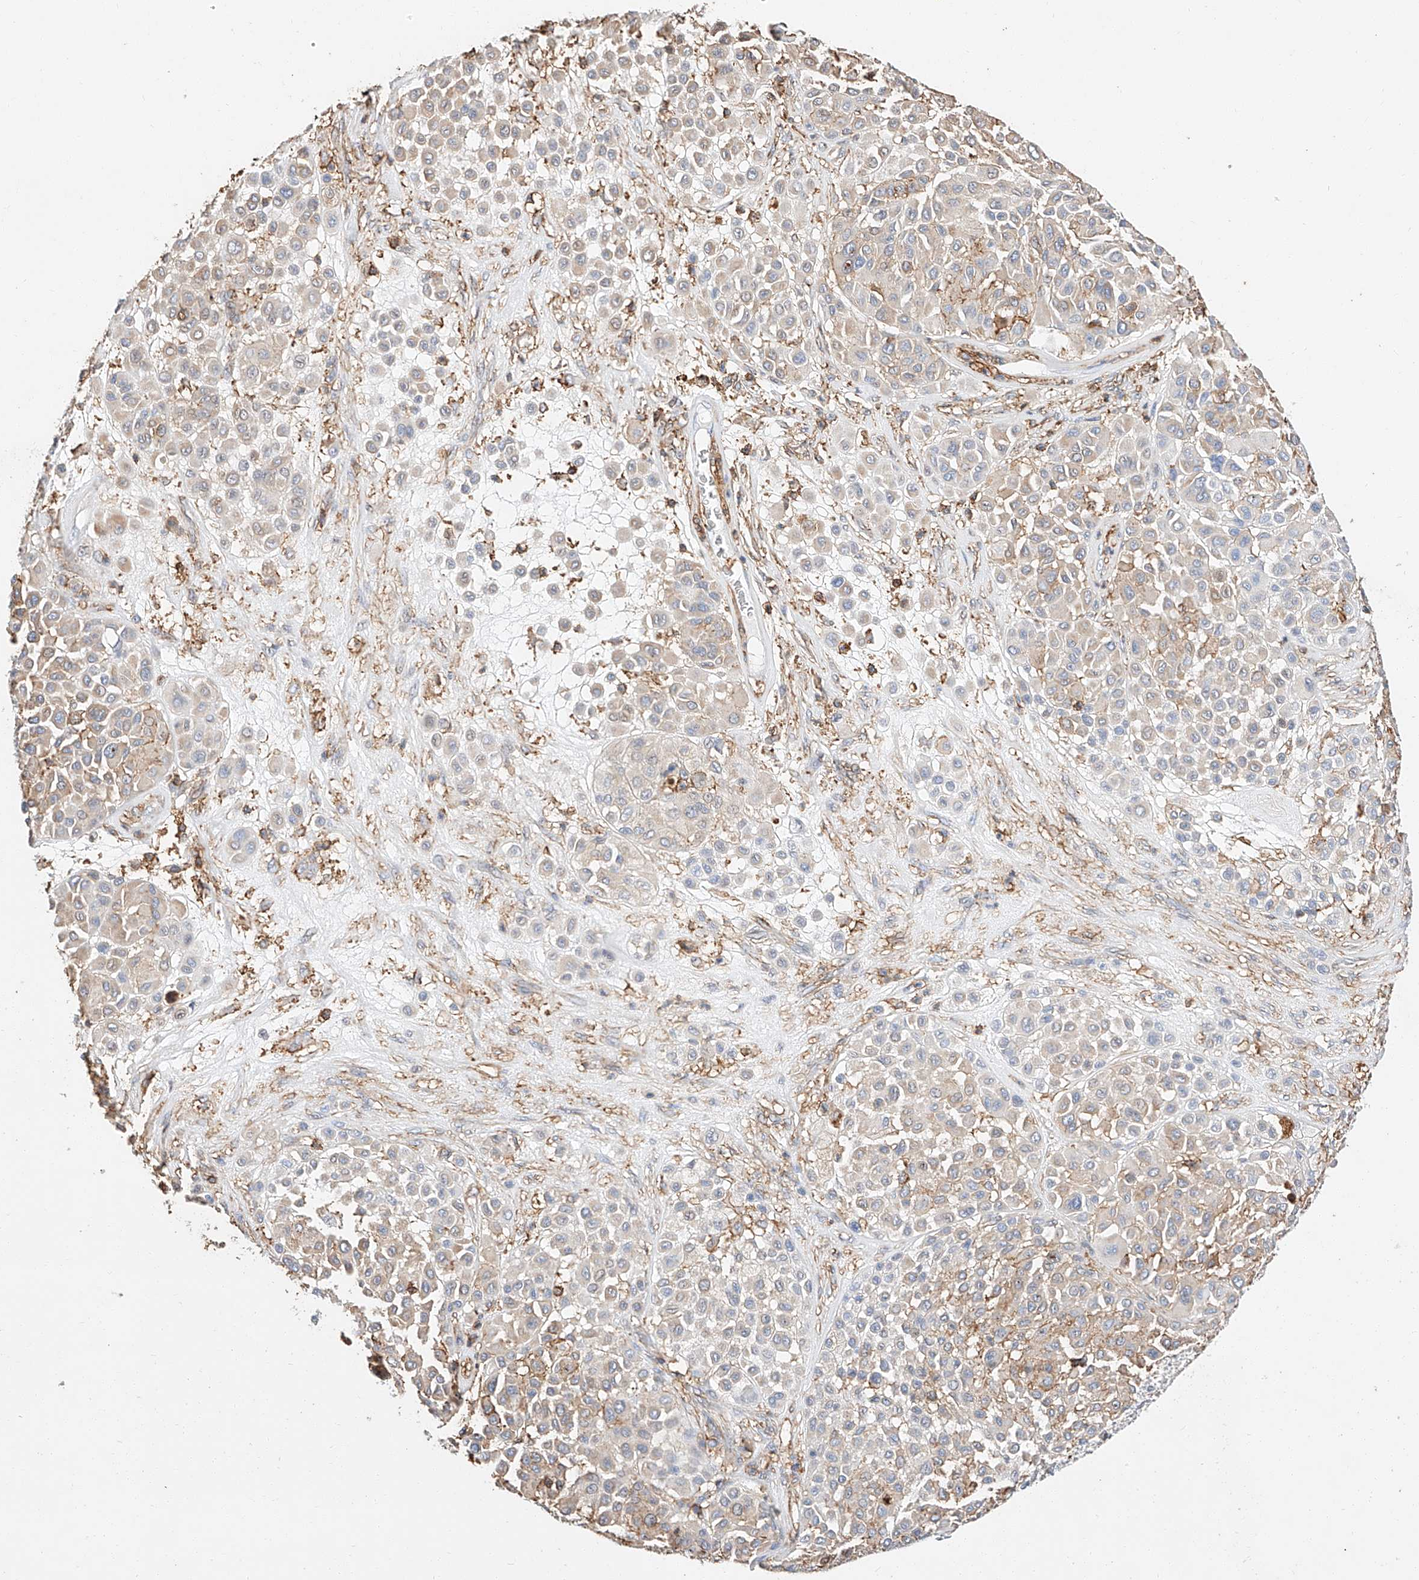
{"staining": {"intensity": "negative", "quantity": "none", "location": "none"}, "tissue": "melanoma", "cell_type": "Tumor cells", "image_type": "cancer", "snomed": [{"axis": "morphology", "description": "Malignant melanoma, Metastatic site"}, {"axis": "topography", "description": "Soft tissue"}], "caption": "The IHC micrograph has no significant expression in tumor cells of melanoma tissue. The staining is performed using DAB brown chromogen with nuclei counter-stained in using hematoxylin.", "gene": "WFS1", "patient": {"sex": "male", "age": 41}}